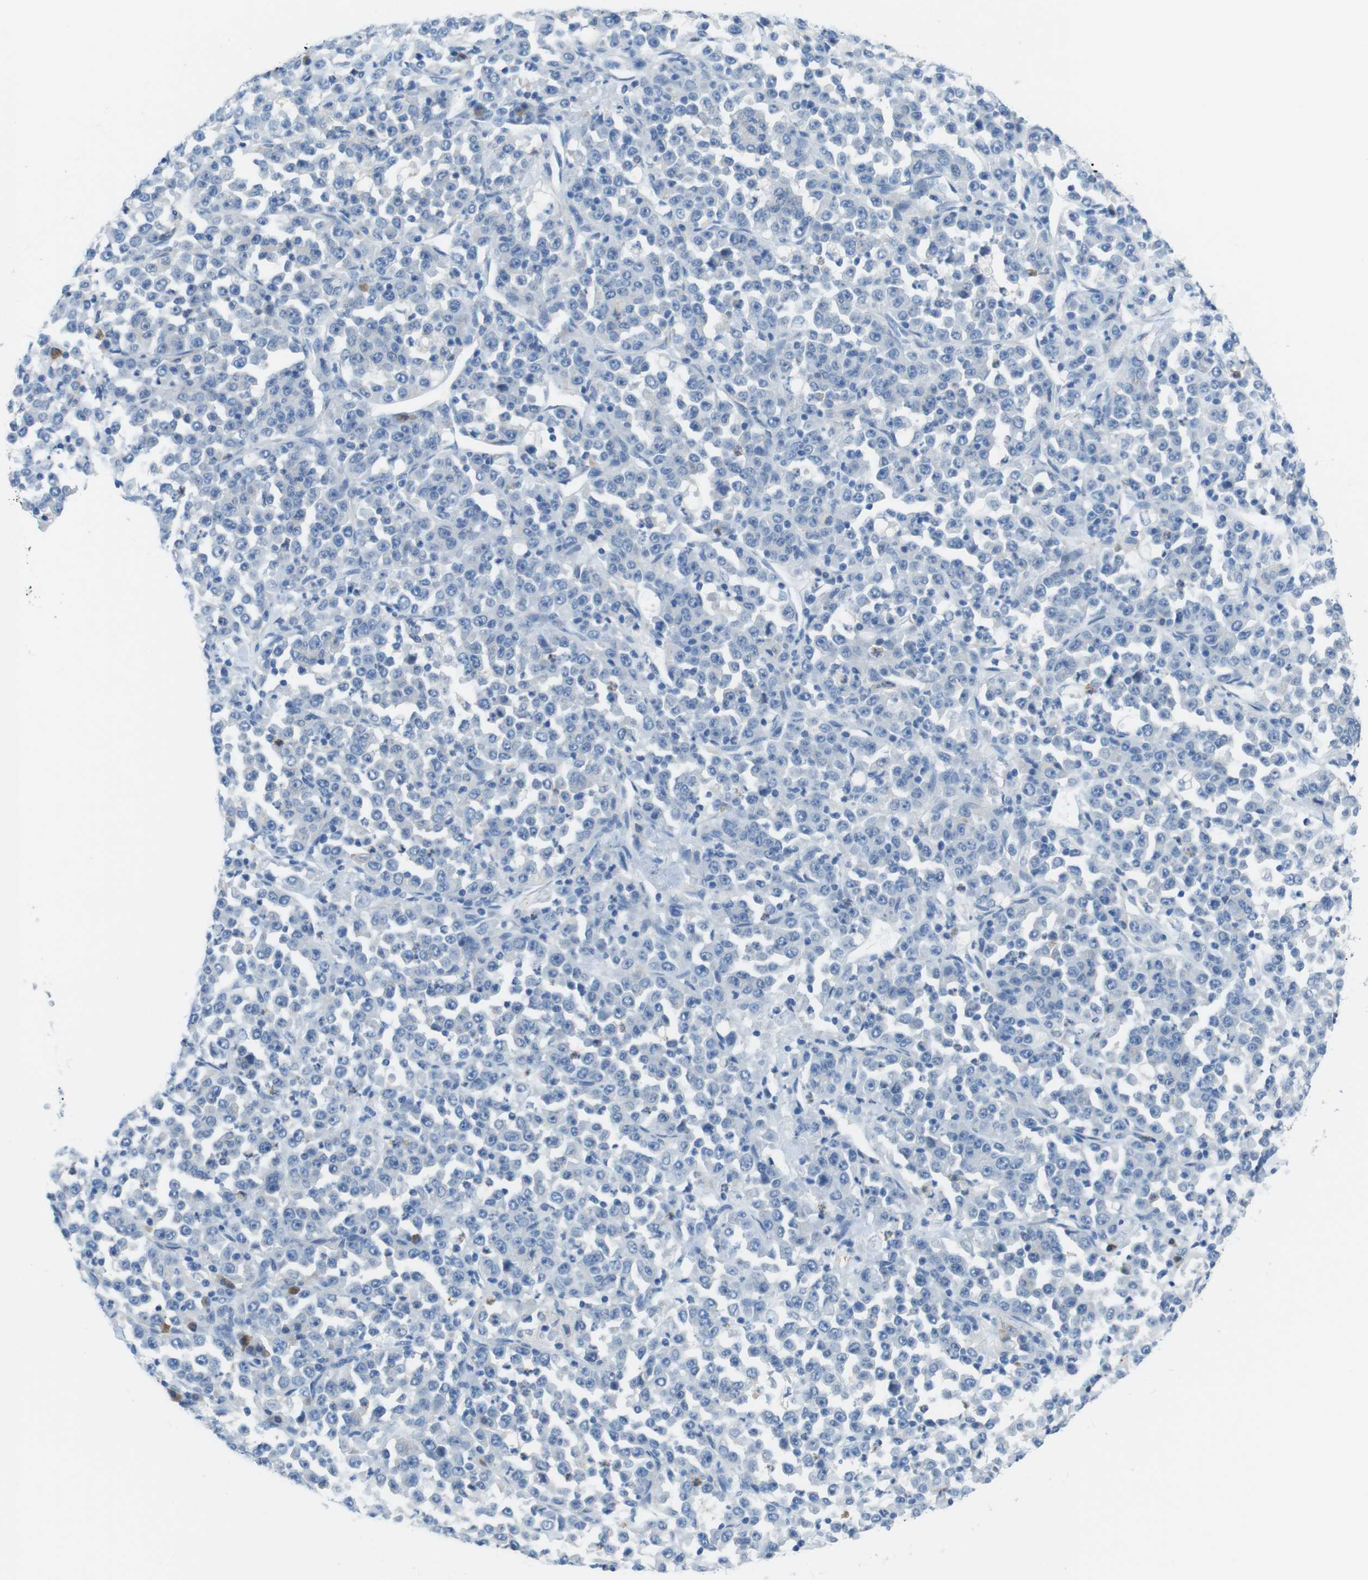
{"staining": {"intensity": "negative", "quantity": "none", "location": "none"}, "tissue": "stomach cancer", "cell_type": "Tumor cells", "image_type": "cancer", "snomed": [{"axis": "morphology", "description": "Normal tissue, NOS"}, {"axis": "morphology", "description": "Adenocarcinoma, NOS"}, {"axis": "topography", "description": "Stomach, upper"}, {"axis": "topography", "description": "Stomach"}], "caption": "The IHC photomicrograph has no significant staining in tumor cells of adenocarcinoma (stomach) tissue.", "gene": "CLMN", "patient": {"sex": "male", "age": 59}}